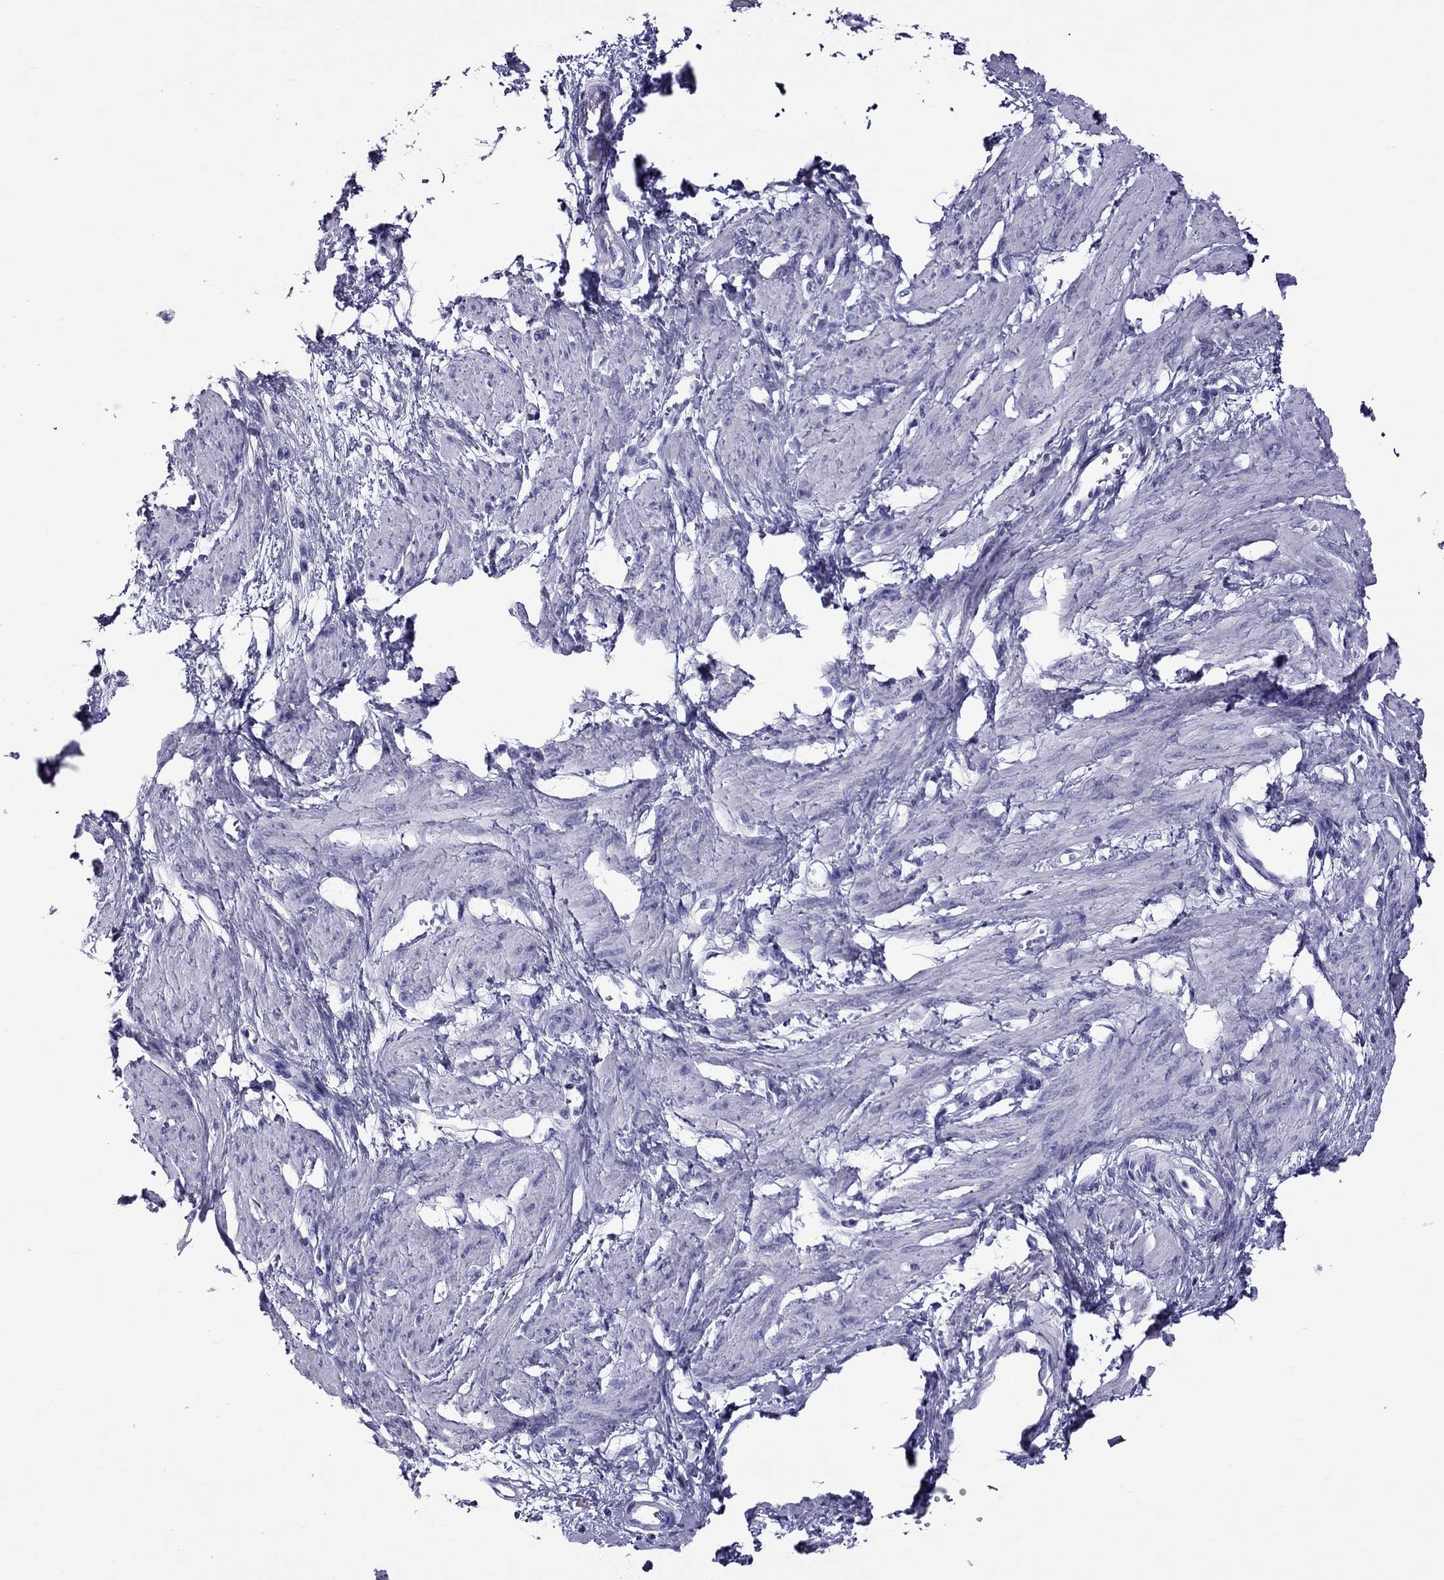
{"staining": {"intensity": "negative", "quantity": "none", "location": "none"}, "tissue": "smooth muscle", "cell_type": "Smooth muscle cells", "image_type": "normal", "snomed": [{"axis": "morphology", "description": "Normal tissue, NOS"}, {"axis": "topography", "description": "Smooth muscle"}, {"axis": "topography", "description": "Uterus"}], "caption": "Smooth muscle cells show no significant positivity in unremarkable smooth muscle. The staining is performed using DAB (3,3'-diaminobenzidine) brown chromogen with nuclei counter-stained in using hematoxylin.", "gene": "TTLL13", "patient": {"sex": "female", "age": 39}}